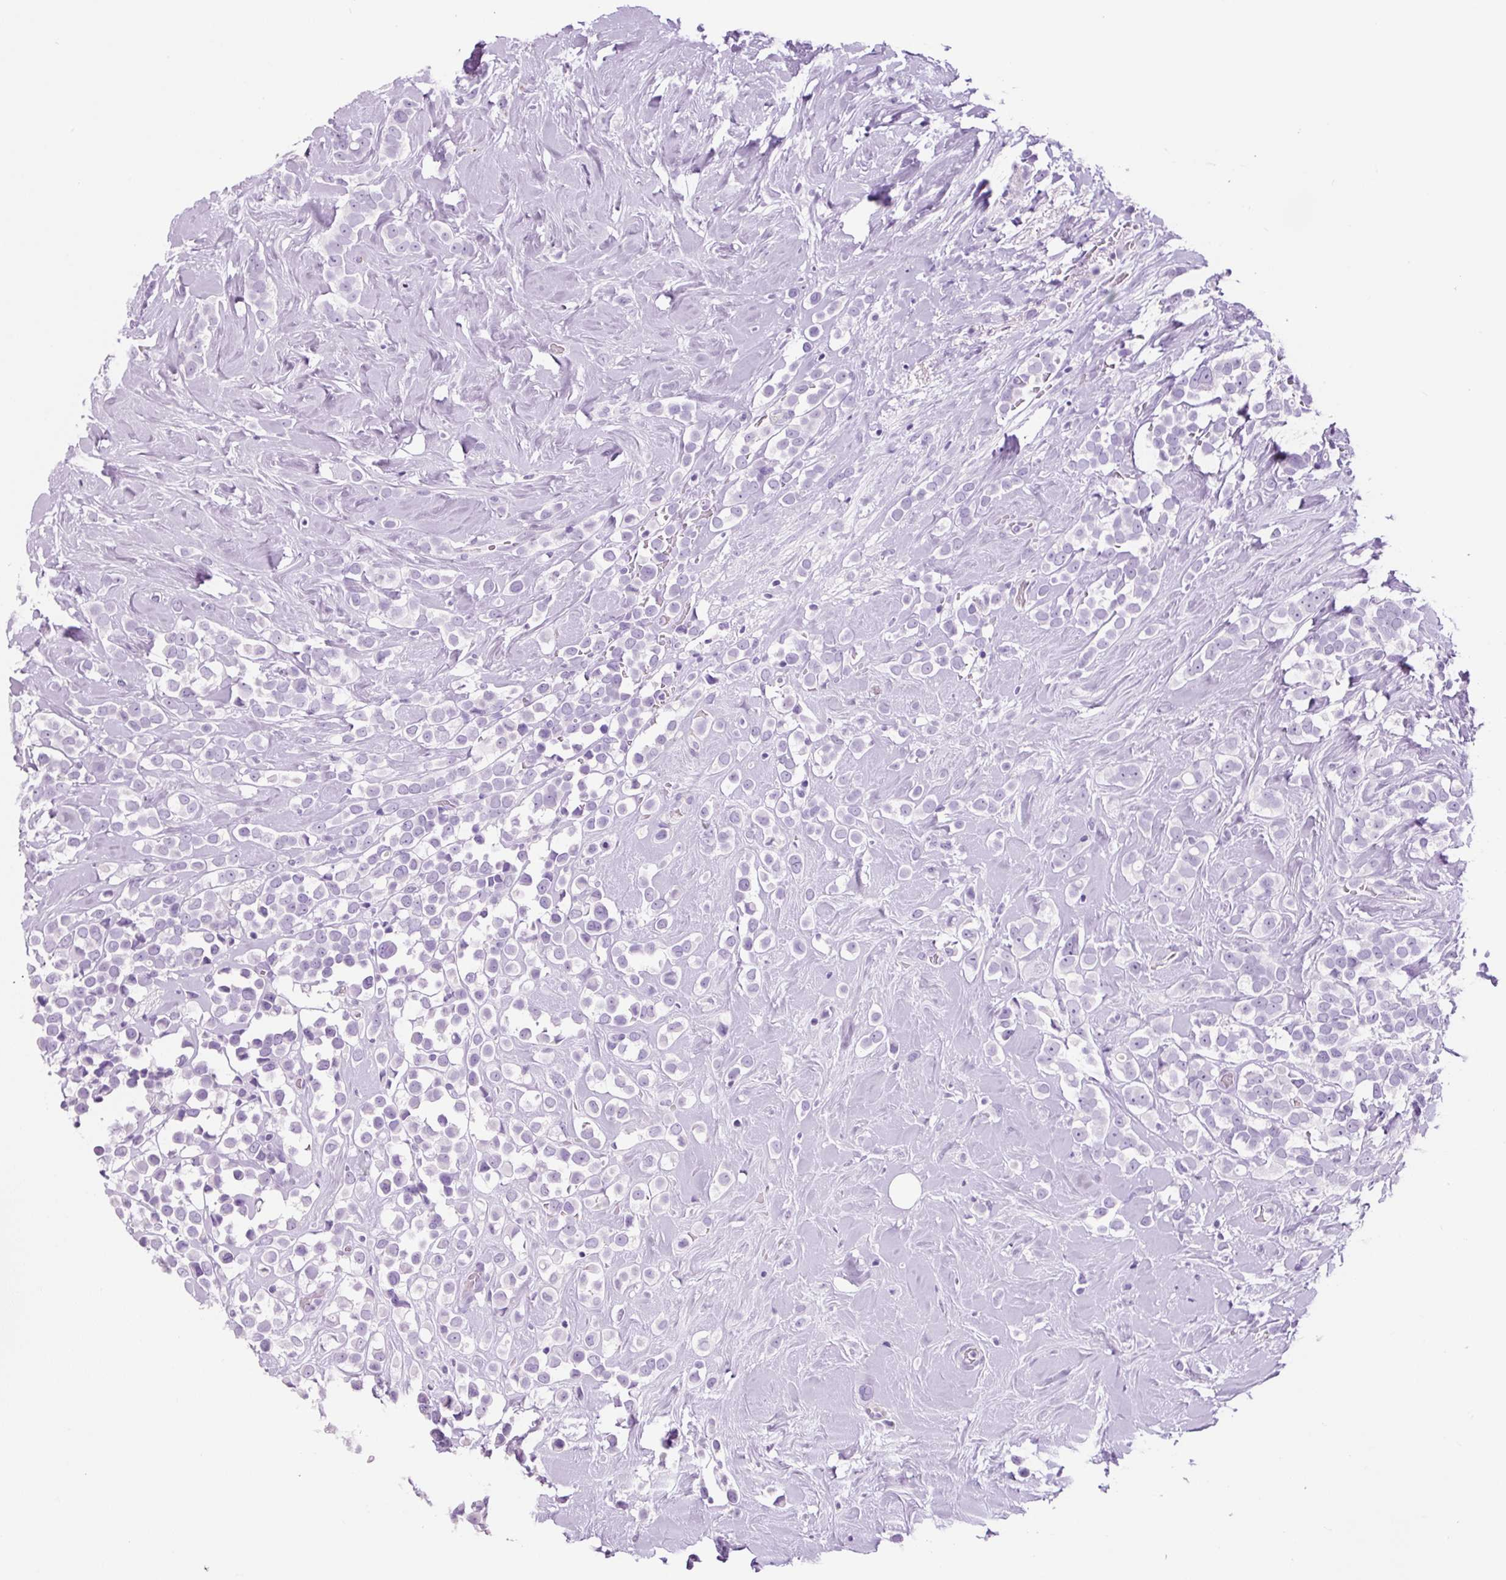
{"staining": {"intensity": "negative", "quantity": "none", "location": "none"}, "tissue": "breast cancer", "cell_type": "Tumor cells", "image_type": "cancer", "snomed": [{"axis": "morphology", "description": "Duct carcinoma"}, {"axis": "topography", "description": "Breast"}], "caption": "Tumor cells show no significant staining in breast cancer (intraductal carcinoma). Nuclei are stained in blue.", "gene": "ADSS1", "patient": {"sex": "female", "age": 80}}